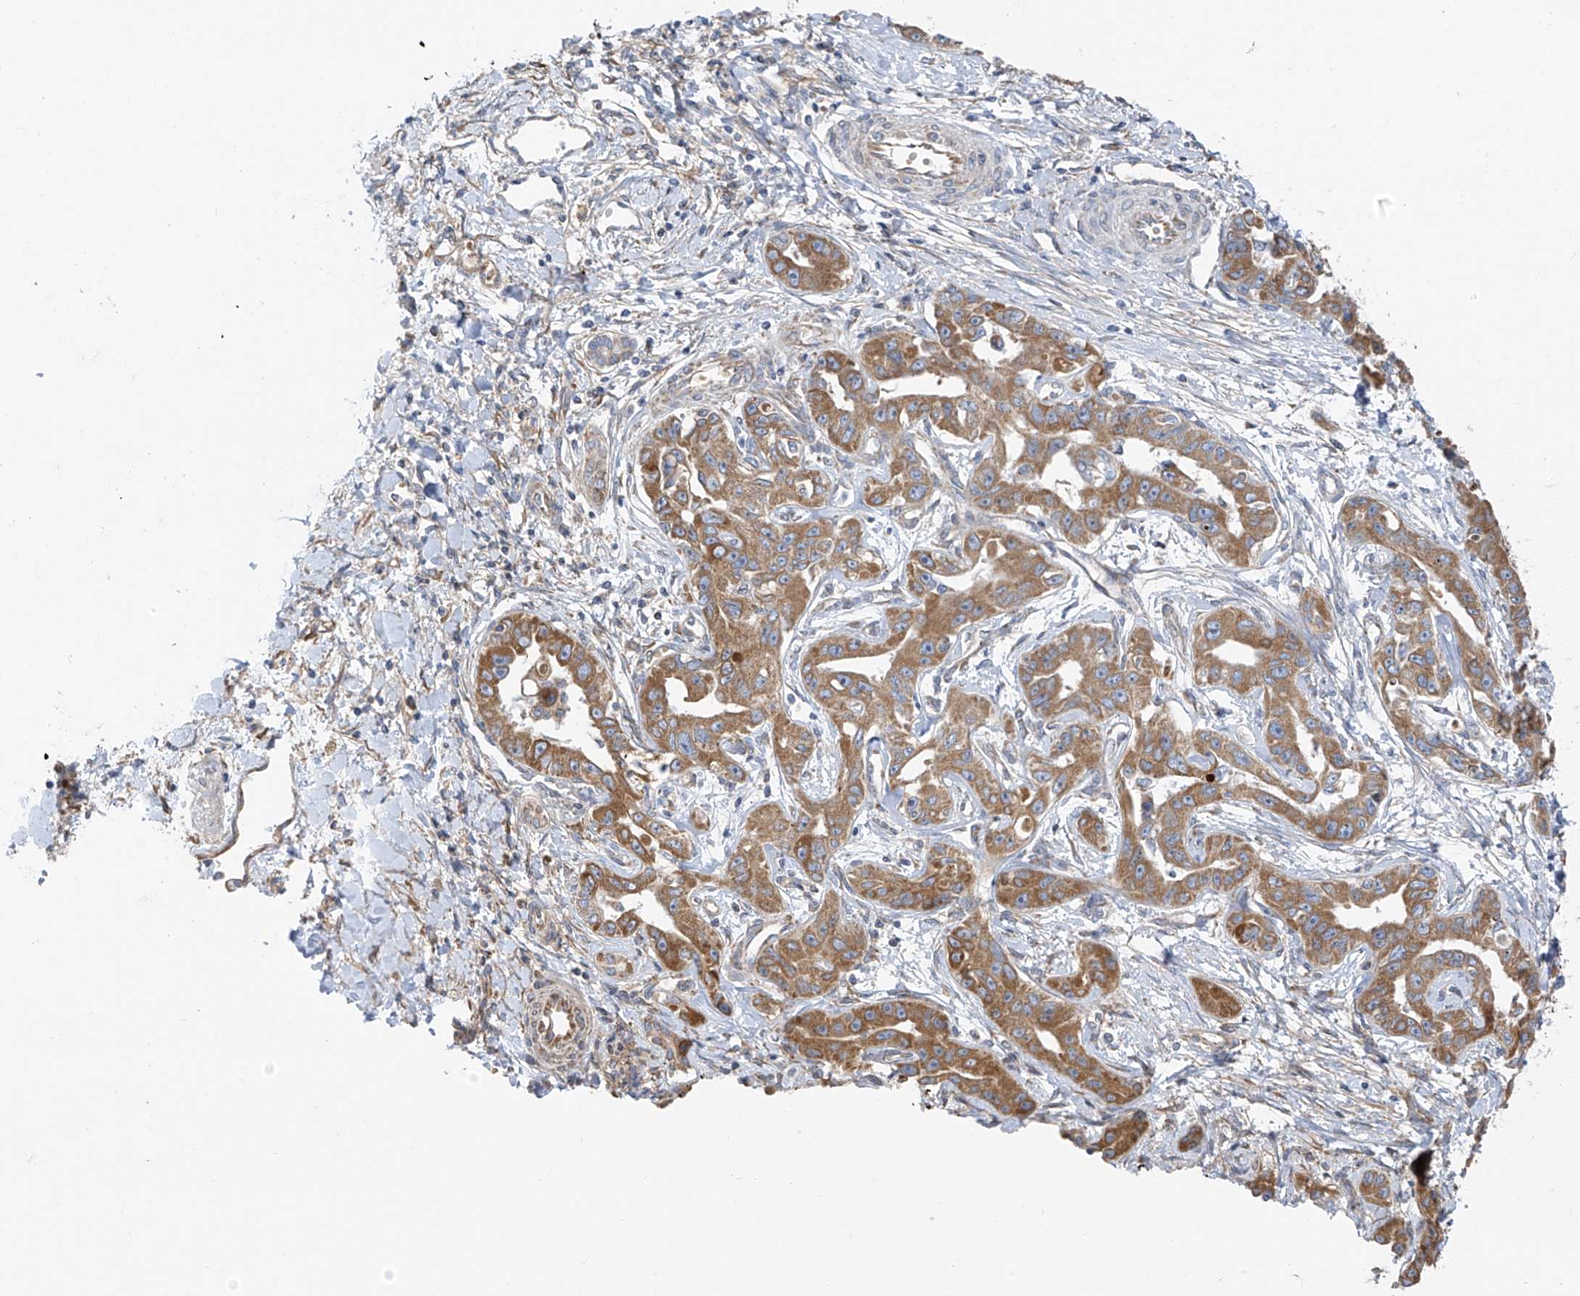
{"staining": {"intensity": "moderate", "quantity": ">75%", "location": "cytoplasmic/membranous"}, "tissue": "liver cancer", "cell_type": "Tumor cells", "image_type": "cancer", "snomed": [{"axis": "morphology", "description": "Cholangiocarcinoma"}, {"axis": "topography", "description": "Liver"}], "caption": "Moderate cytoplasmic/membranous protein positivity is present in approximately >75% of tumor cells in cholangiocarcinoma (liver). (DAB (3,3'-diaminobenzidine) IHC with brightfield microscopy, high magnification).", "gene": "EOMES", "patient": {"sex": "male", "age": 59}}